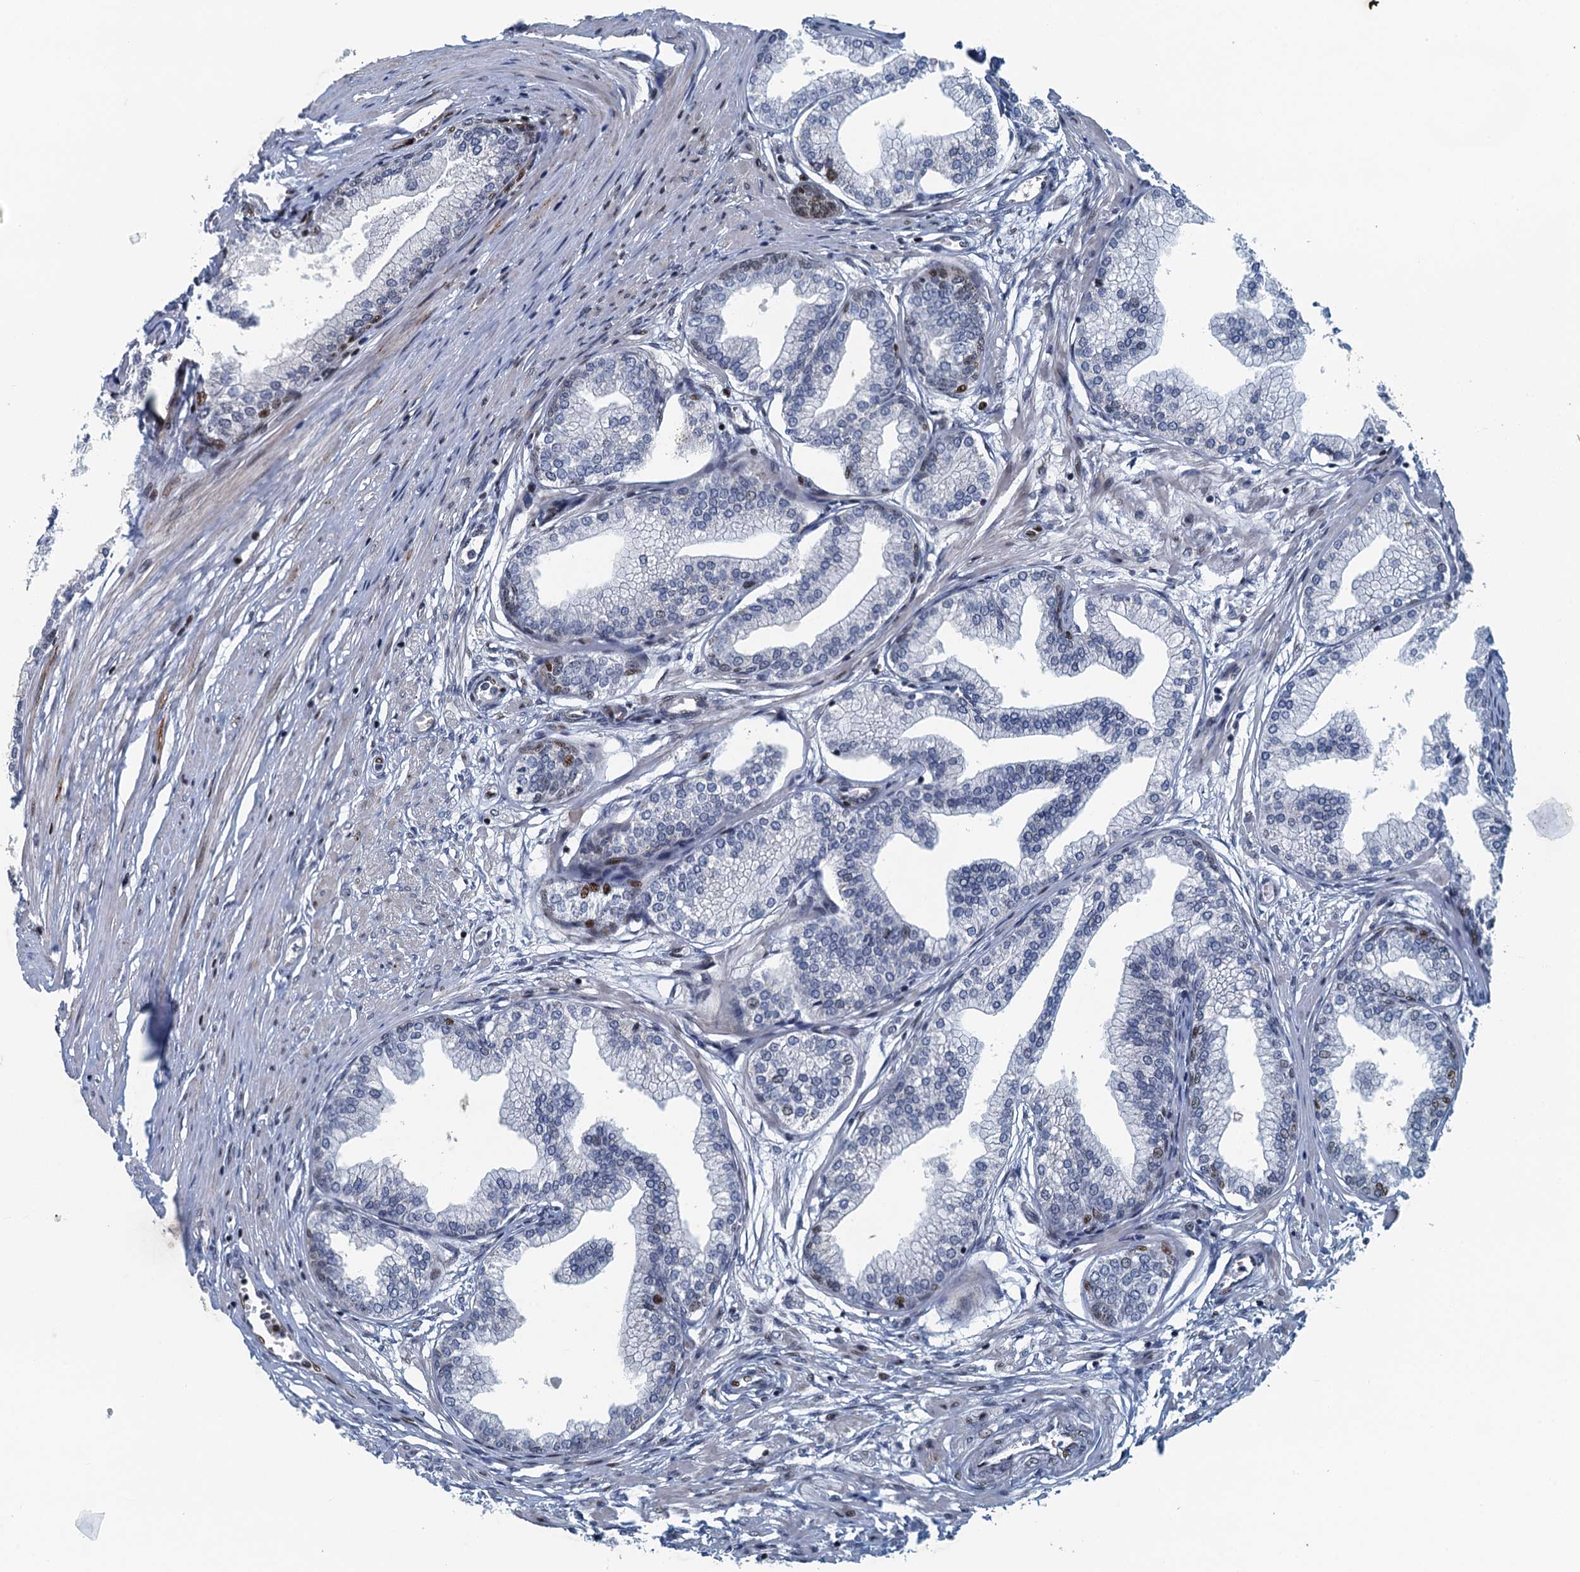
{"staining": {"intensity": "moderate", "quantity": "<25%", "location": "nuclear"}, "tissue": "prostate", "cell_type": "Glandular cells", "image_type": "normal", "snomed": [{"axis": "morphology", "description": "Normal tissue, NOS"}, {"axis": "morphology", "description": "Urothelial carcinoma, Low grade"}, {"axis": "topography", "description": "Urinary bladder"}, {"axis": "topography", "description": "Prostate"}], "caption": "IHC of unremarkable human prostate shows low levels of moderate nuclear positivity in about <25% of glandular cells.", "gene": "ANKRD13D", "patient": {"sex": "male", "age": 60}}